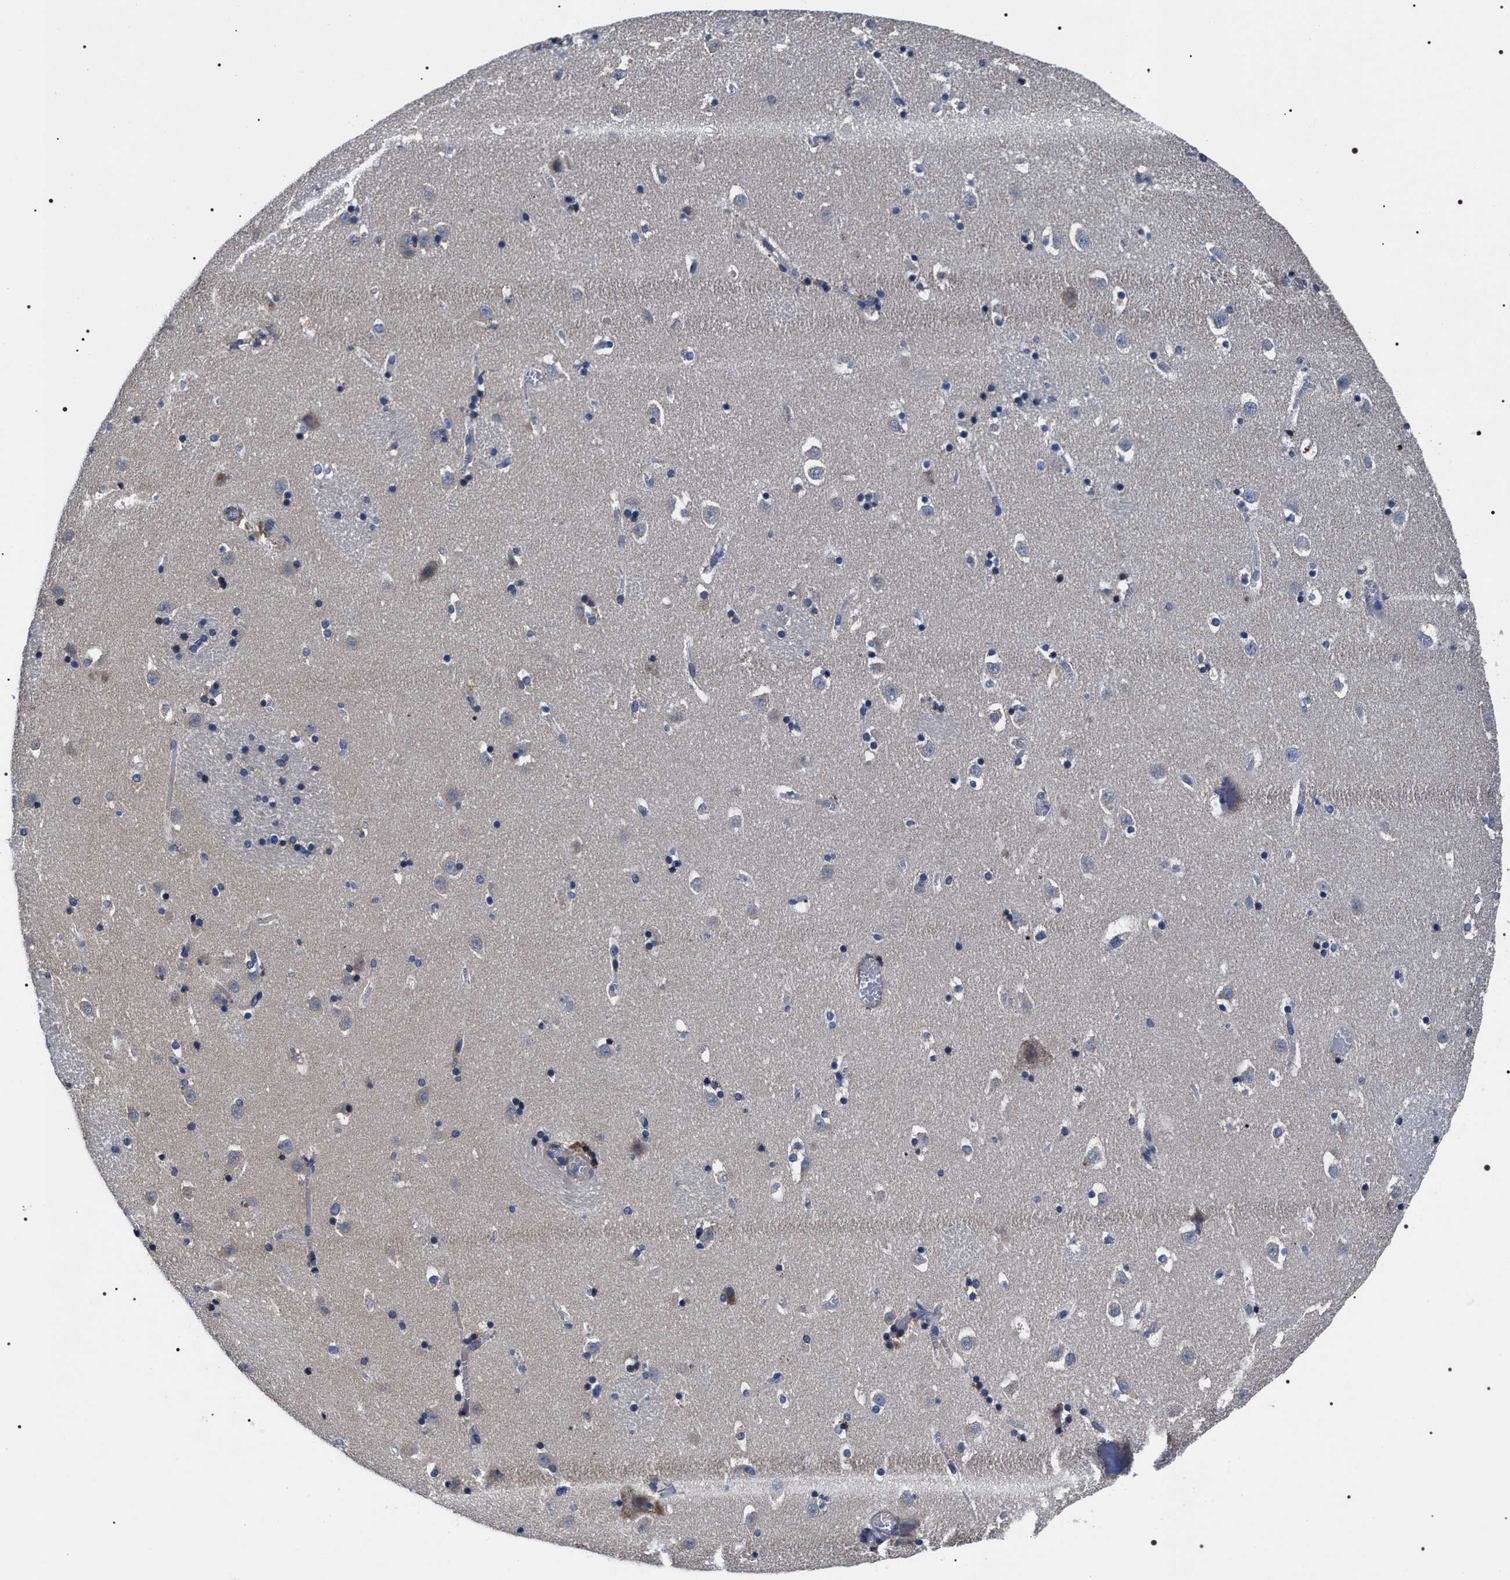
{"staining": {"intensity": "negative", "quantity": "none", "location": "none"}, "tissue": "caudate", "cell_type": "Glial cells", "image_type": "normal", "snomed": [{"axis": "morphology", "description": "Normal tissue, NOS"}, {"axis": "topography", "description": "Lateral ventricle wall"}], "caption": "IHC photomicrograph of benign caudate stained for a protein (brown), which reveals no expression in glial cells.", "gene": "MIS18A", "patient": {"sex": "male", "age": 45}}